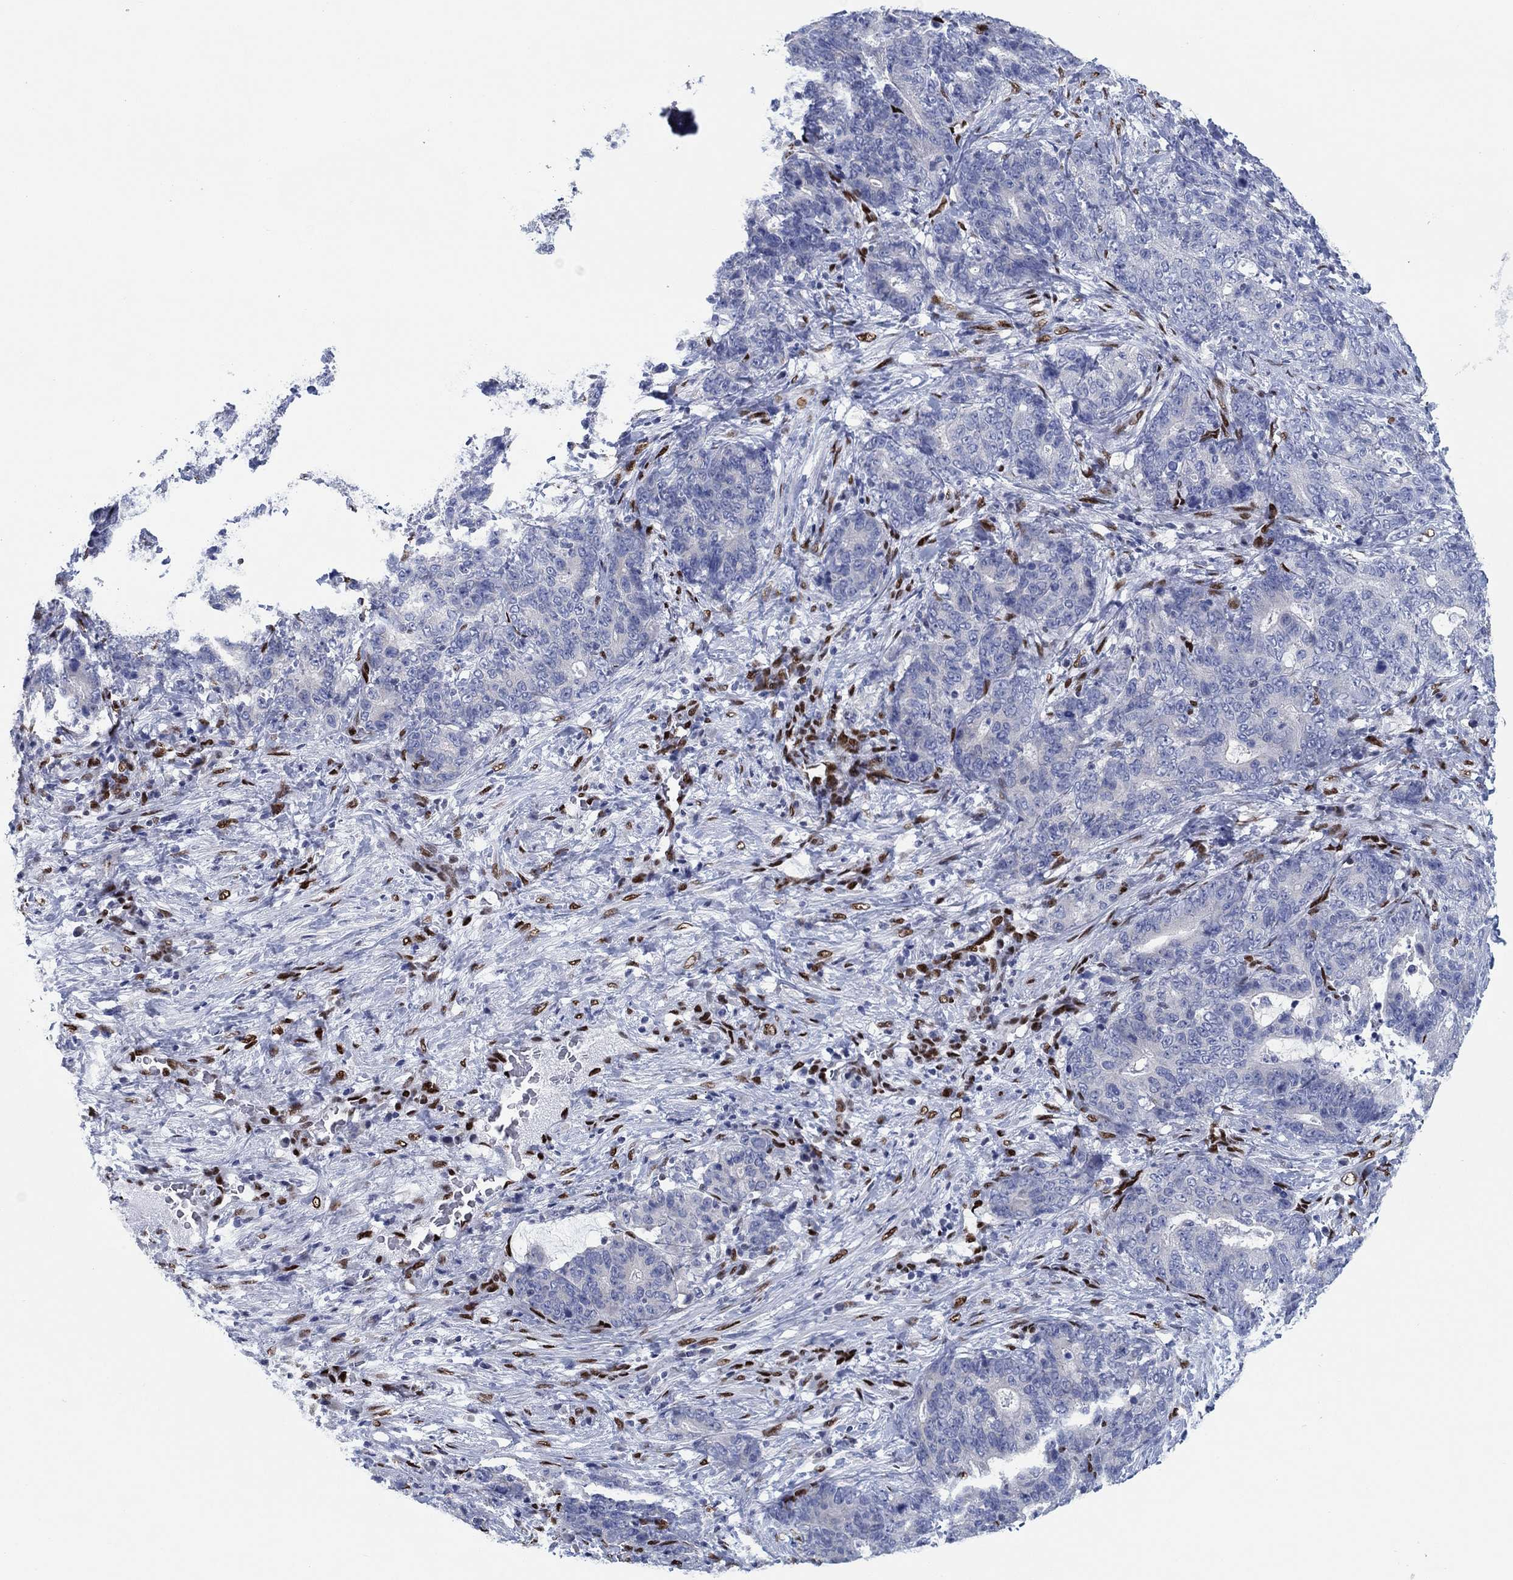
{"staining": {"intensity": "negative", "quantity": "none", "location": "none"}, "tissue": "stomach cancer", "cell_type": "Tumor cells", "image_type": "cancer", "snomed": [{"axis": "morphology", "description": "Normal tissue, NOS"}, {"axis": "morphology", "description": "Adenocarcinoma, NOS"}, {"axis": "topography", "description": "Stomach"}], "caption": "A photomicrograph of stomach adenocarcinoma stained for a protein demonstrates no brown staining in tumor cells.", "gene": "ZEB1", "patient": {"sex": "female", "age": 64}}